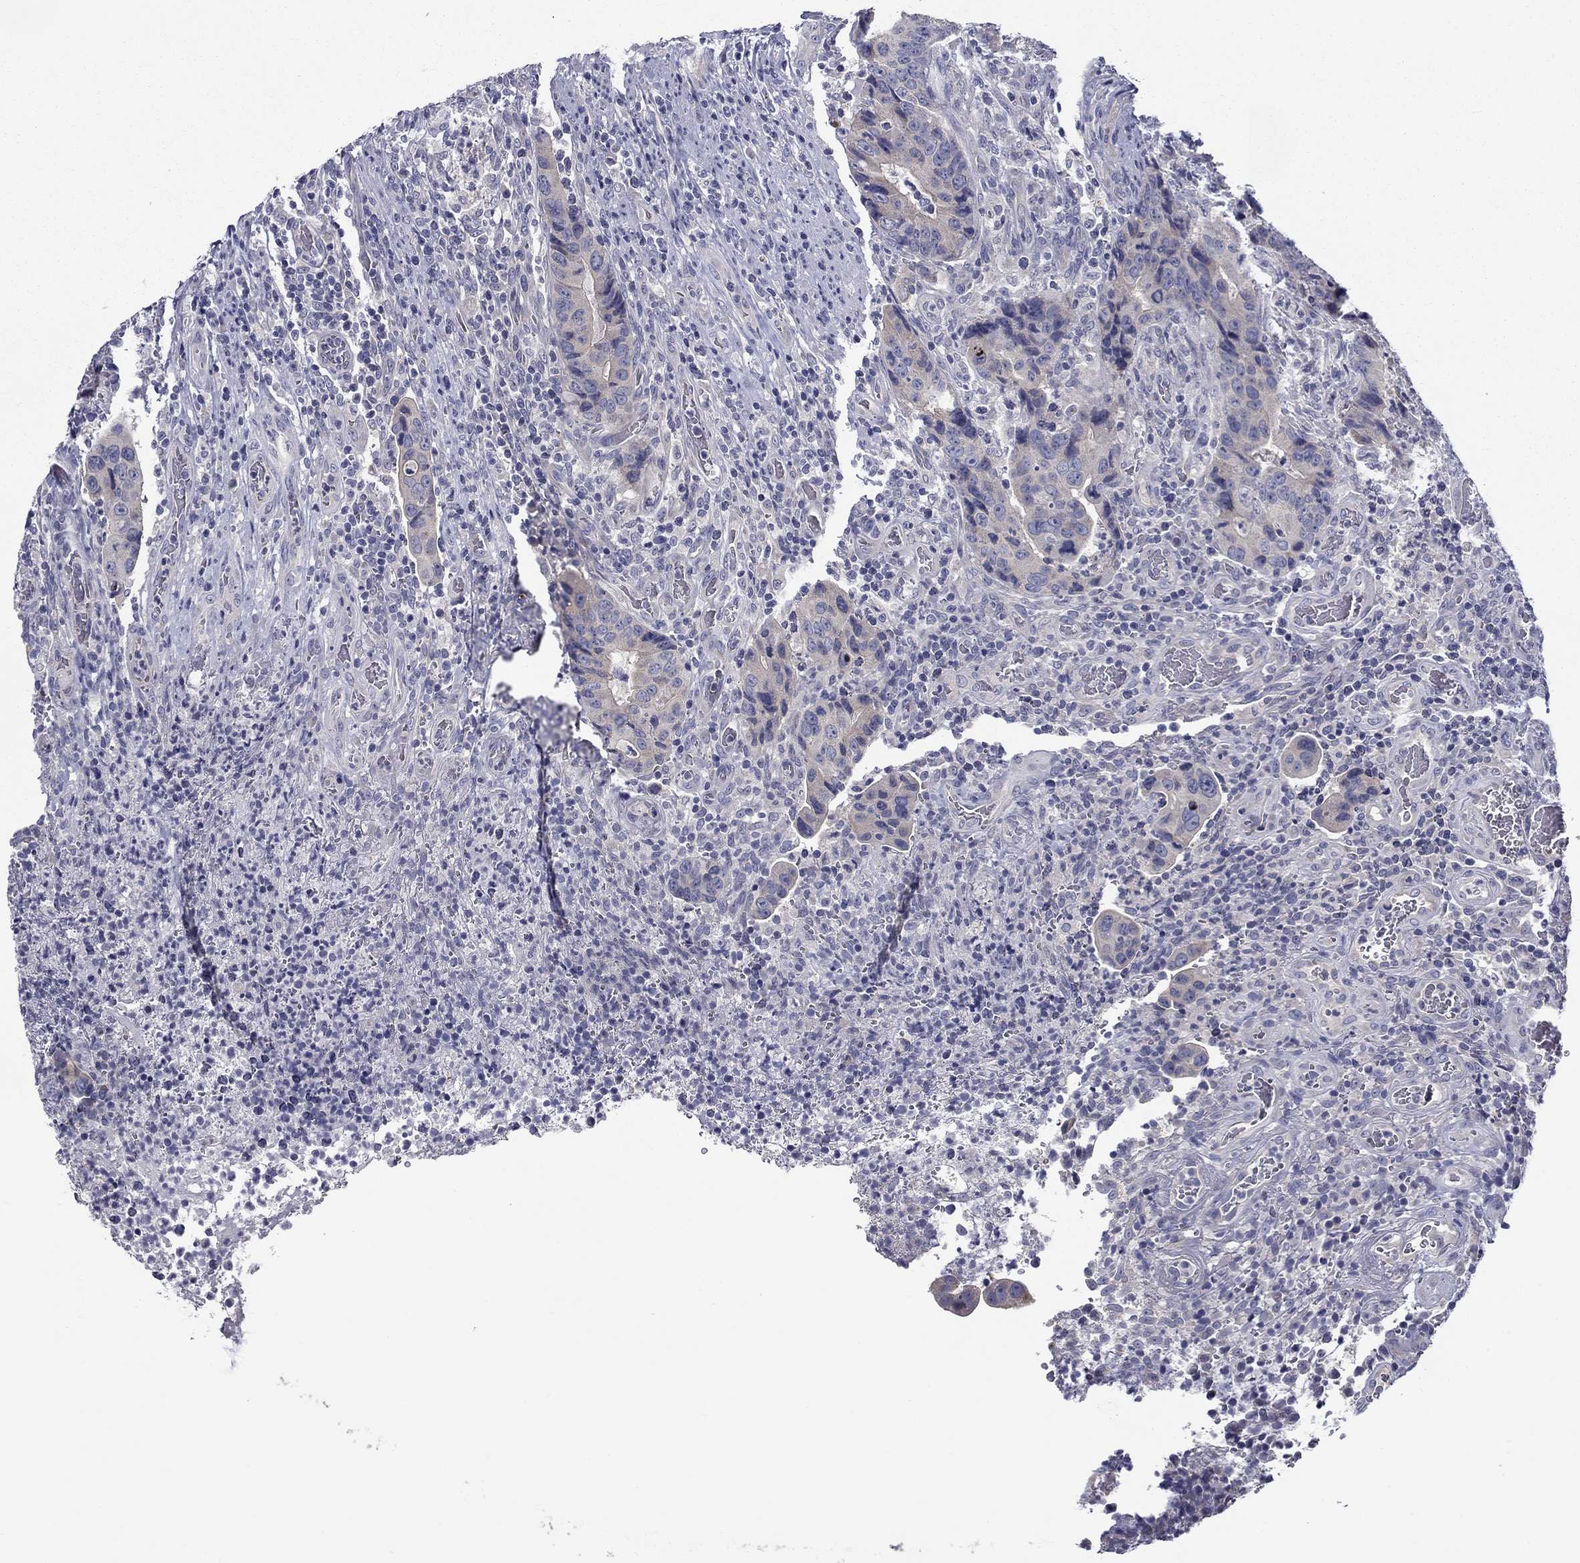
{"staining": {"intensity": "negative", "quantity": "none", "location": "none"}, "tissue": "colorectal cancer", "cell_type": "Tumor cells", "image_type": "cancer", "snomed": [{"axis": "morphology", "description": "Adenocarcinoma, NOS"}, {"axis": "topography", "description": "Colon"}], "caption": "Human colorectal adenocarcinoma stained for a protein using immunohistochemistry (IHC) displays no staining in tumor cells.", "gene": "SPATA7", "patient": {"sex": "female", "age": 56}}